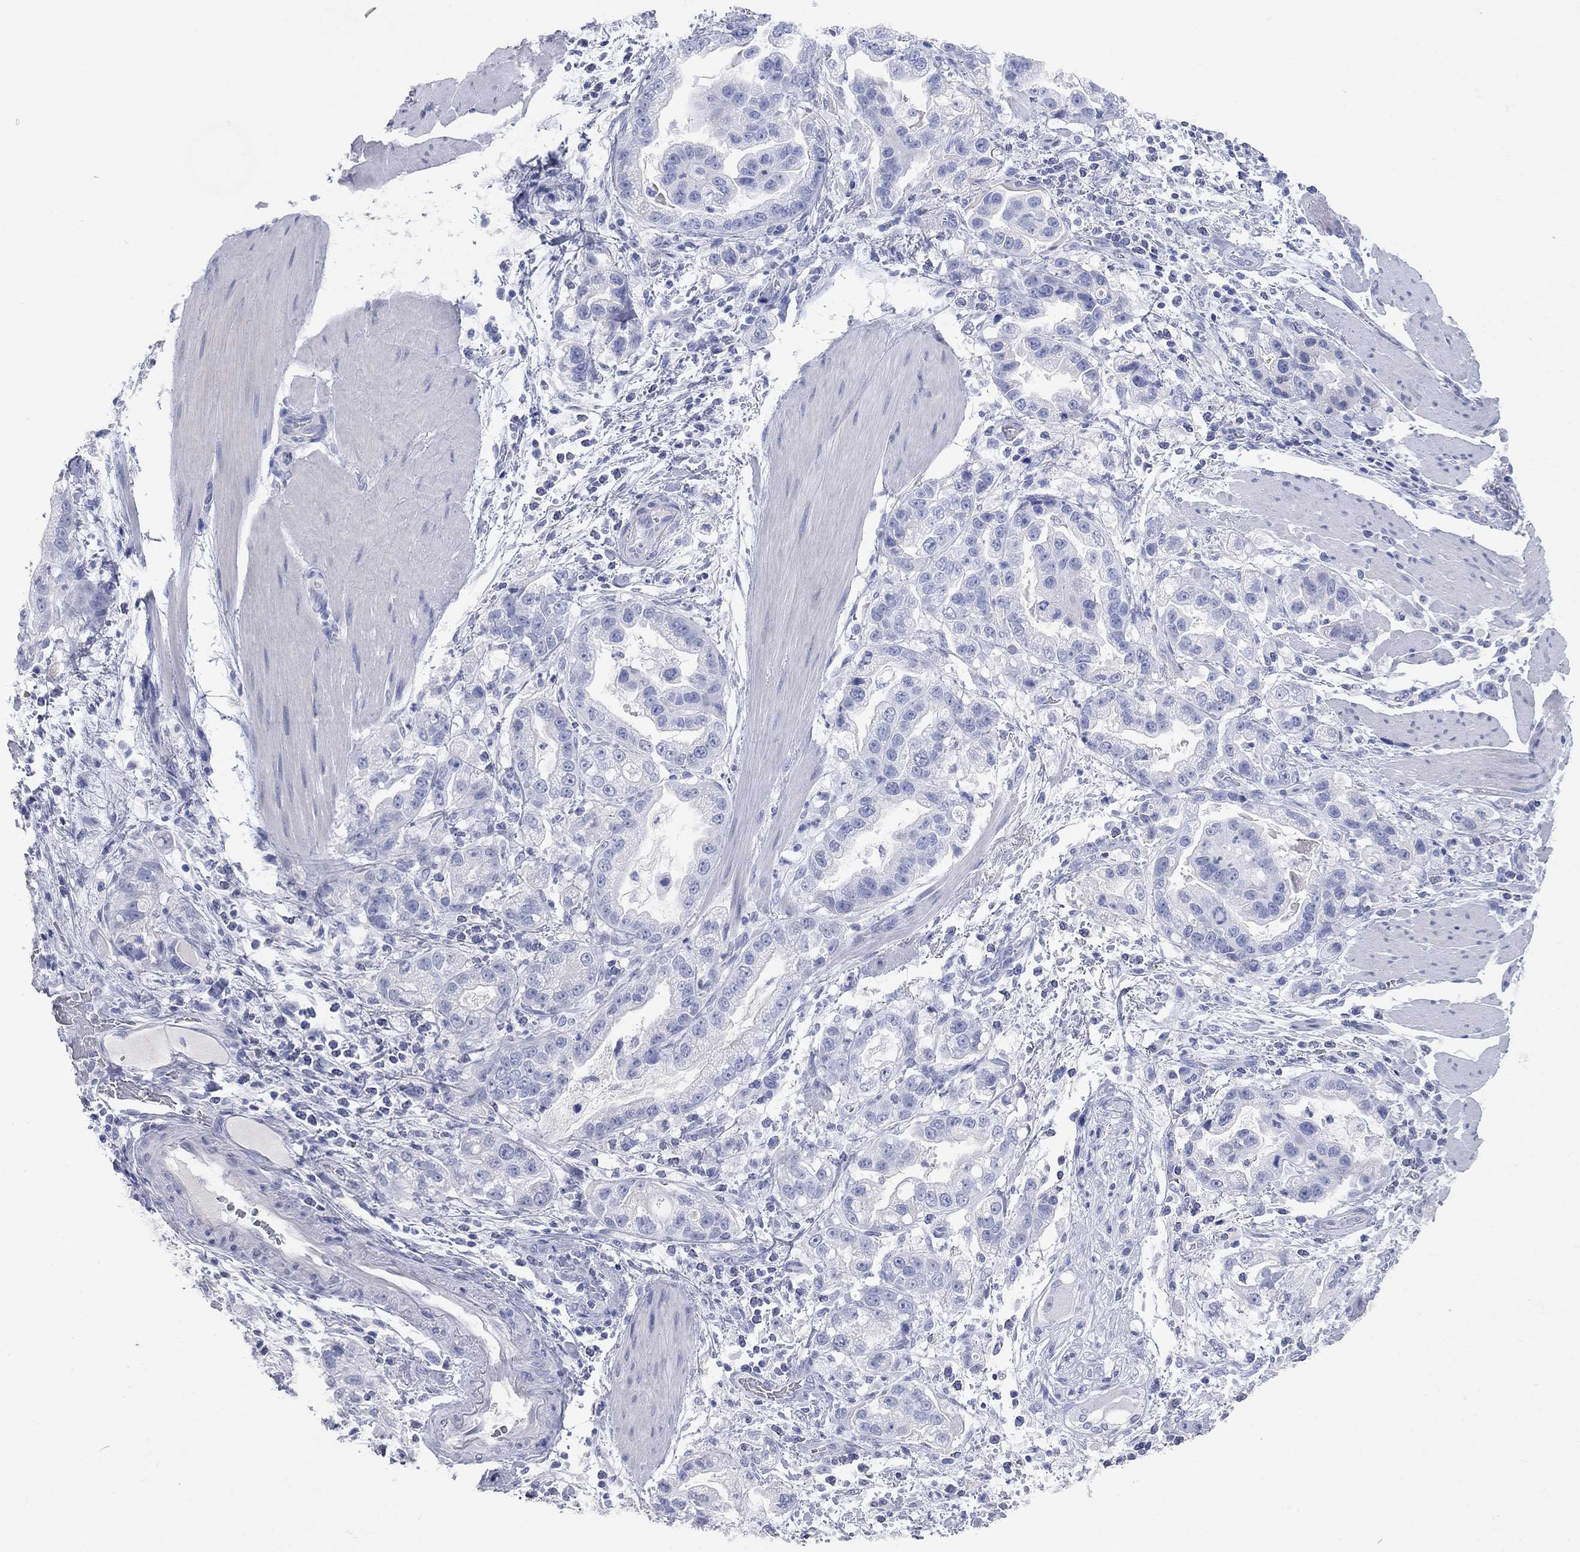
{"staining": {"intensity": "negative", "quantity": "none", "location": "none"}, "tissue": "stomach cancer", "cell_type": "Tumor cells", "image_type": "cancer", "snomed": [{"axis": "morphology", "description": "Adenocarcinoma, NOS"}, {"axis": "topography", "description": "Stomach"}], "caption": "Protein analysis of stomach adenocarcinoma demonstrates no significant expression in tumor cells.", "gene": "AOX1", "patient": {"sex": "male", "age": 59}}